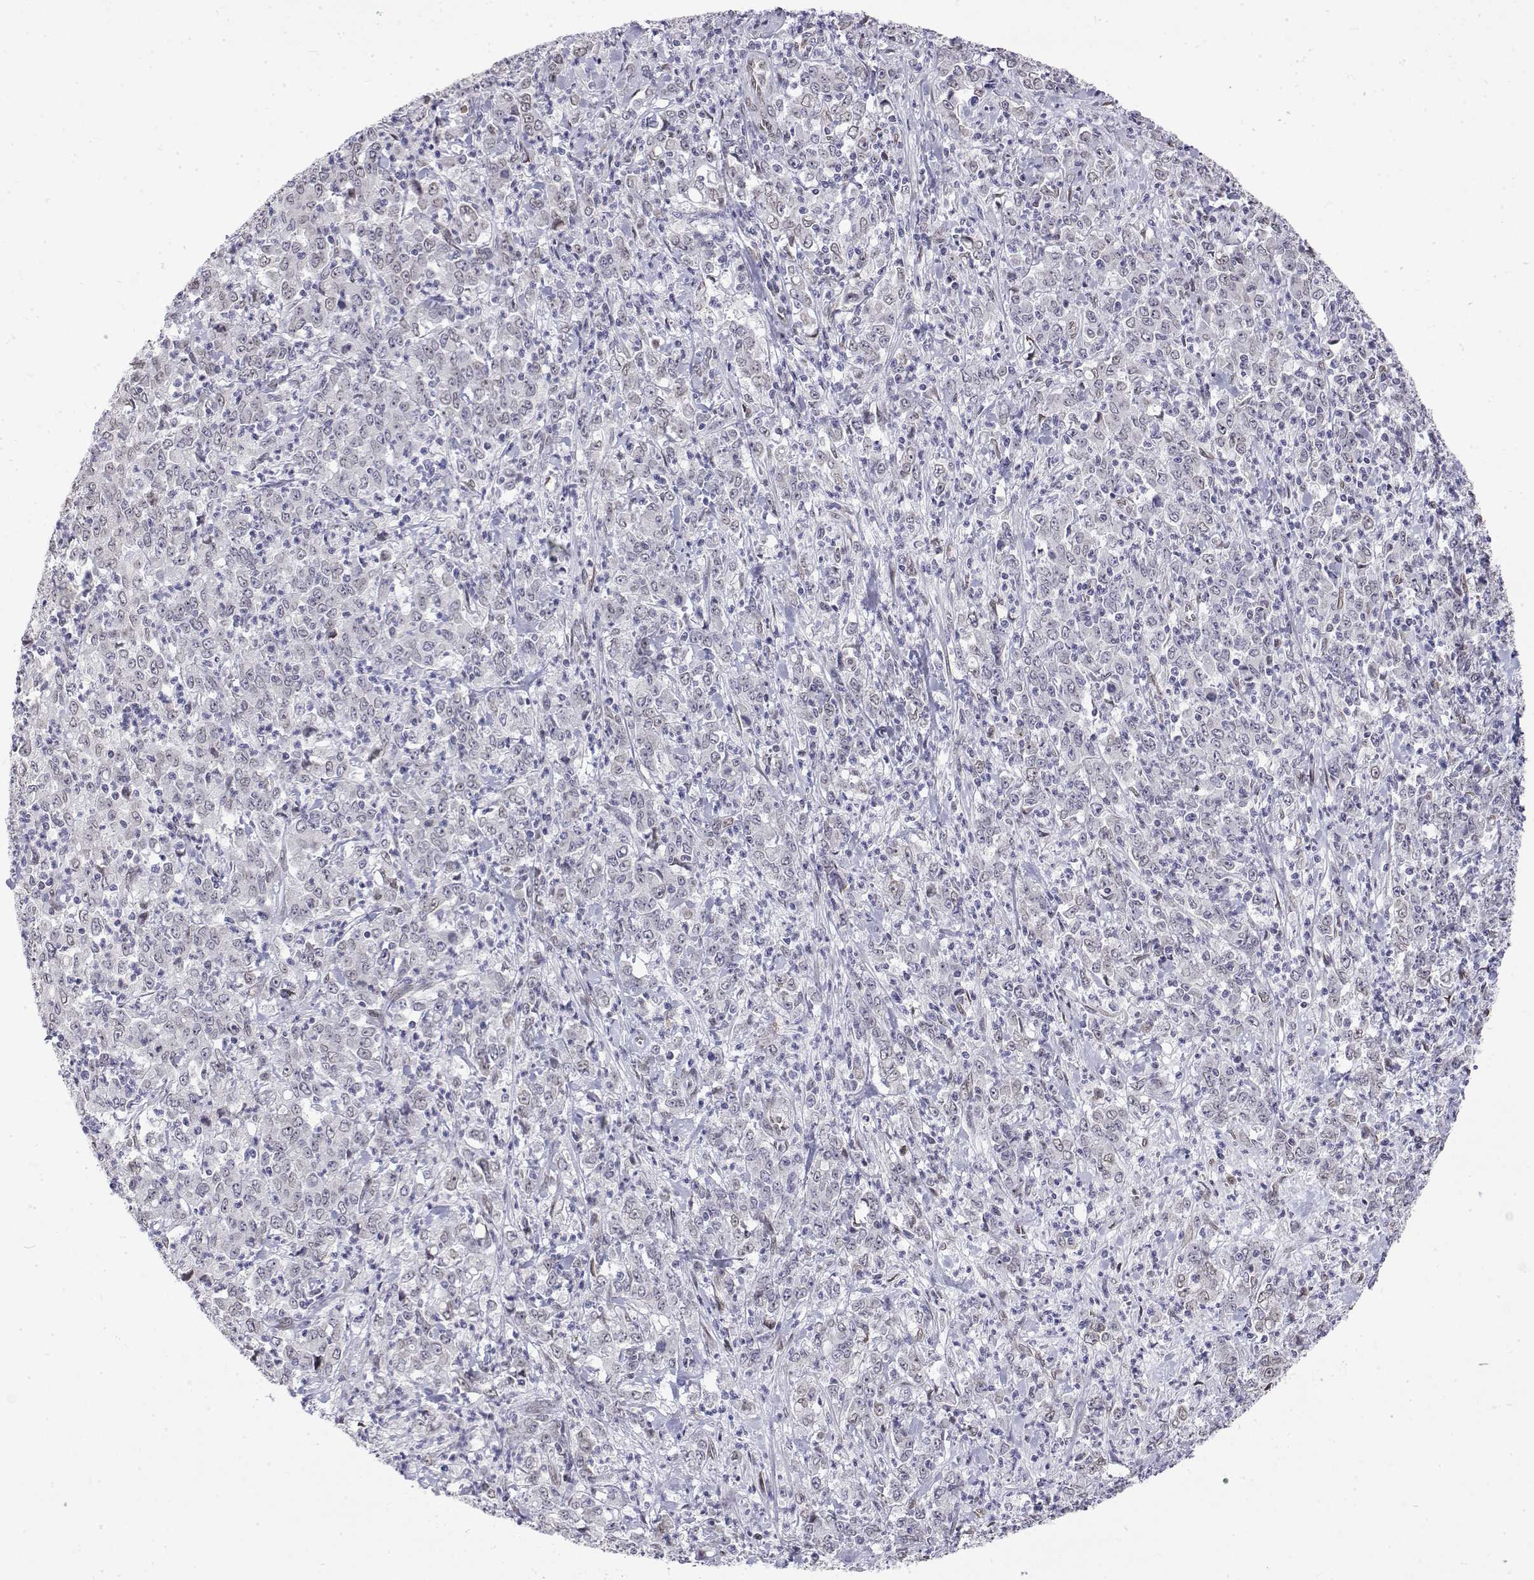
{"staining": {"intensity": "negative", "quantity": "none", "location": "none"}, "tissue": "stomach cancer", "cell_type": "Tumor cells", "image_type": "cancer", "snomed": [{"axis": "morphology", "description": "Adenocarcinoma, NOS"}, {"axis": "topography", "description": "Stomach, lower"}], "caption": "Stomach adenocarcinoma was stained to show a protein in brown. There is no significant staining in tumor cells. (Brightfield microscopy of DAB (3,3'-diaminobenzidine) IHC at high magnification).", "gene": "ZNF532", "patient": {"sex": "female", "age": 71}}